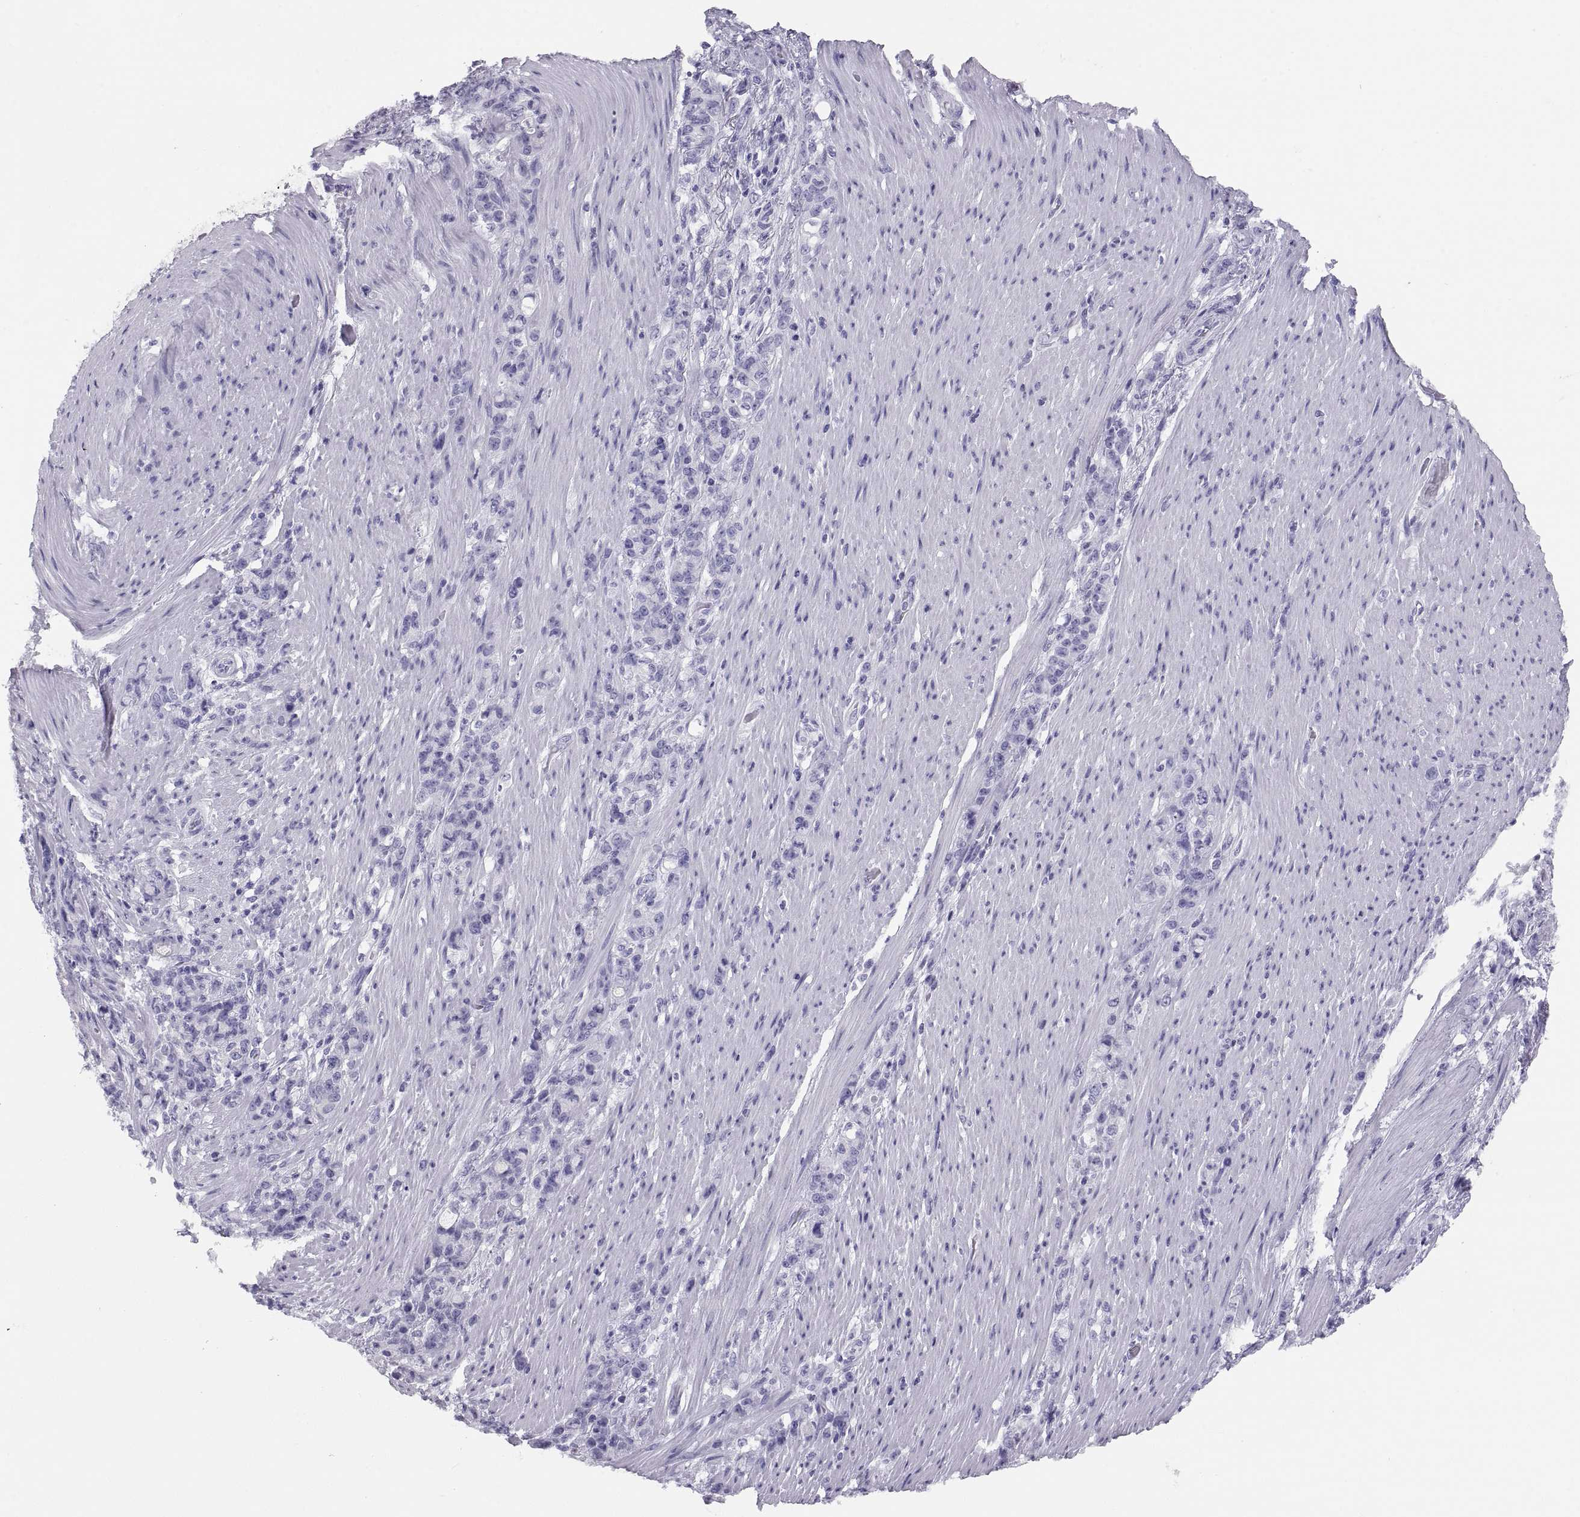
{"staining": {"intensity": "negative", "quantity": "none", "location": "none"}, "tissue": "stomach cancer", "cell_type": "Tumor cells", "image_type": "cancer", "snomed": [{"axis": "morphology", "description": "Adenocarcinoma, NOS"}, {"axis": "topography", "description": "Stomach"}], "caption": "A histopathology image of human adenocarcinoma (stomach) is negative for staining in tumor cells. (DAB (3,3'-diaminobenzidine) immunohistochemistry, high magnification).", "gene": "PAX2", "patient": {"sex": "female", "age": 79}}